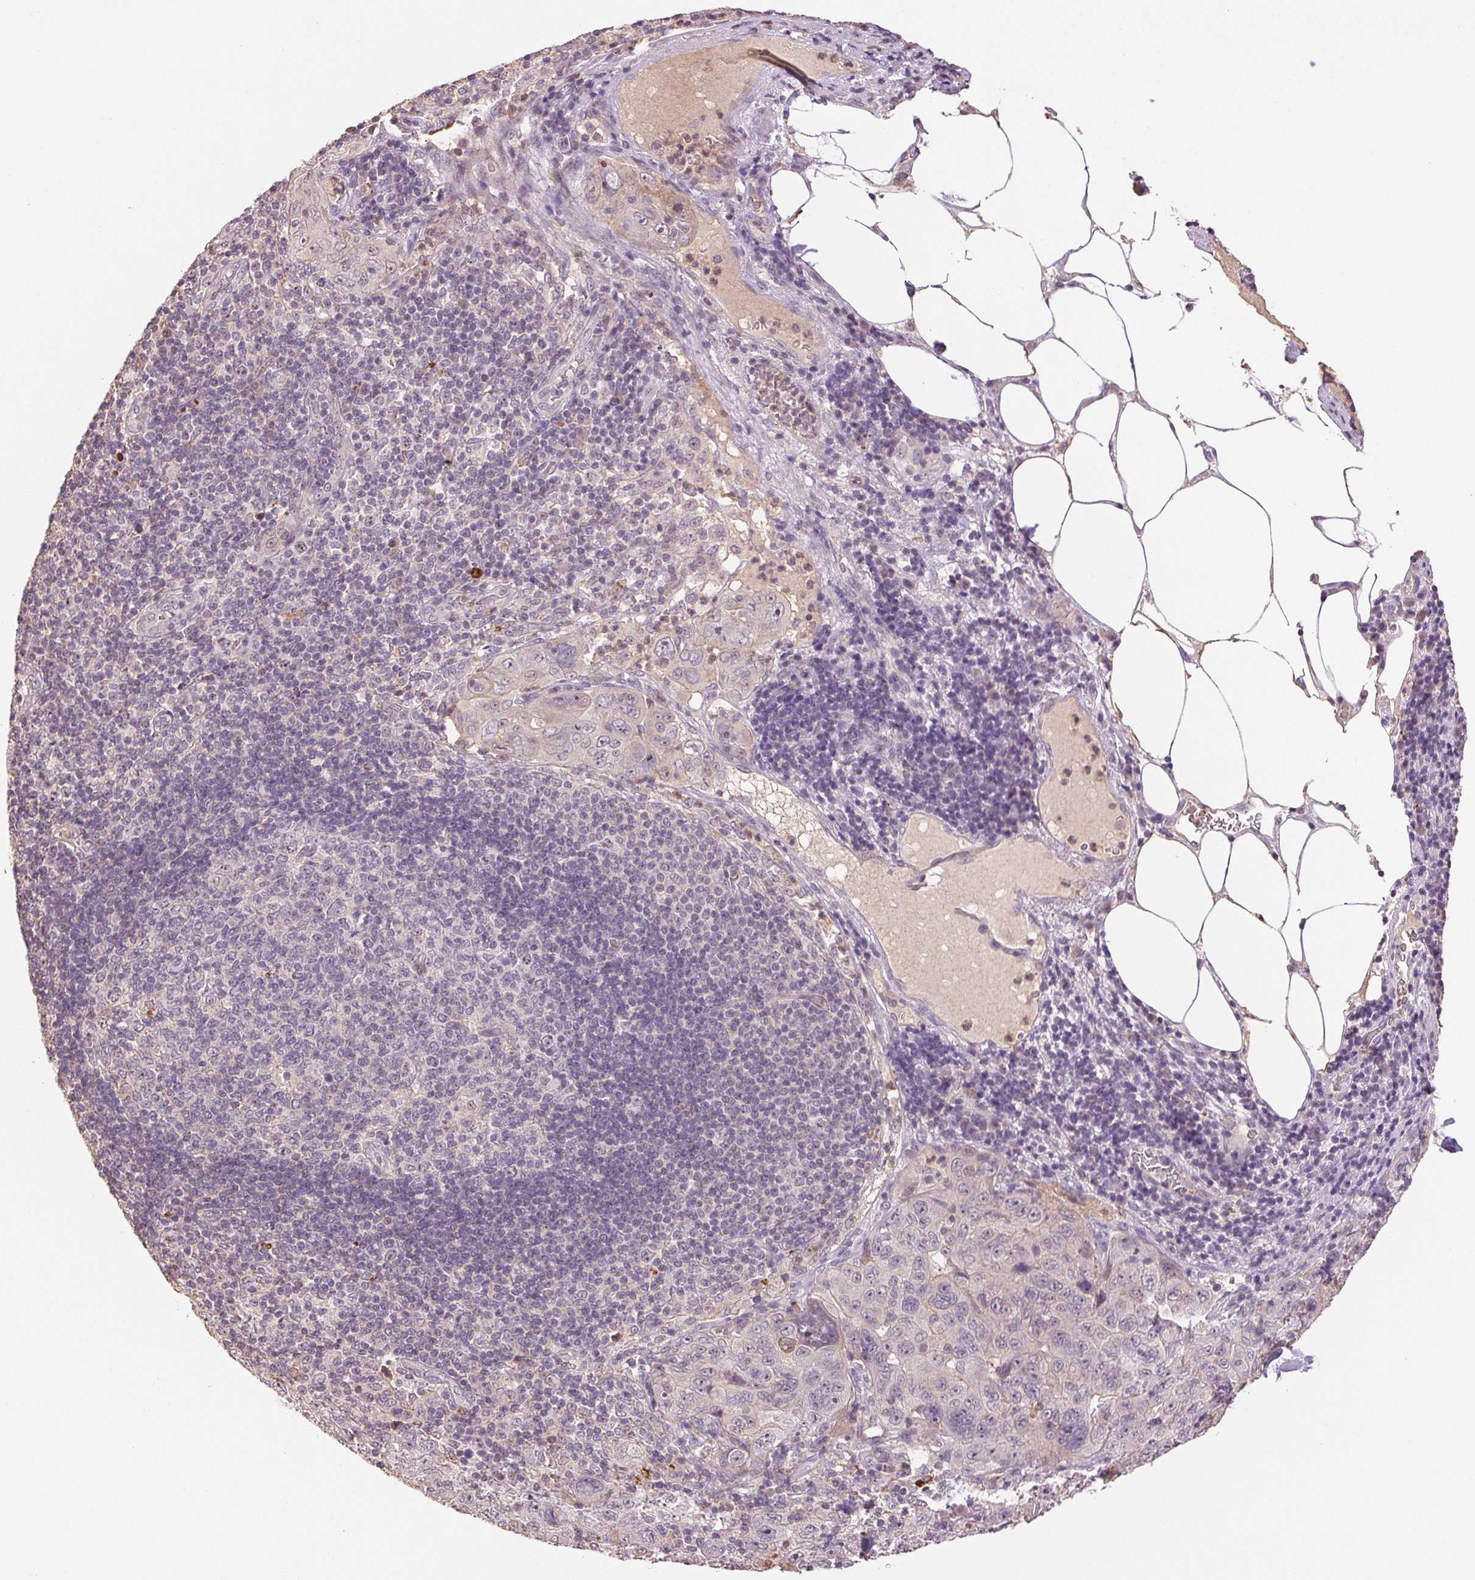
{"staining": {"intensity": "negative", "quantity": "none", "location": "none"}, "tissue": "pancreatic cancer", "cell_type": "Tumor cells", "image_type": "cancer", "snomed": [{"axis": "morphology", "description": "Adenocarcinoma, NOS"}, {"axis": "topography", "description": "Pancreas"}], "caption": "Immunohistochemical staining of pancreatic cancer (adenocarcinoma) displays no significant staining in tumor cells.", "gene": "TMEM253", "patient": {"sex": "male", "age": 68}}